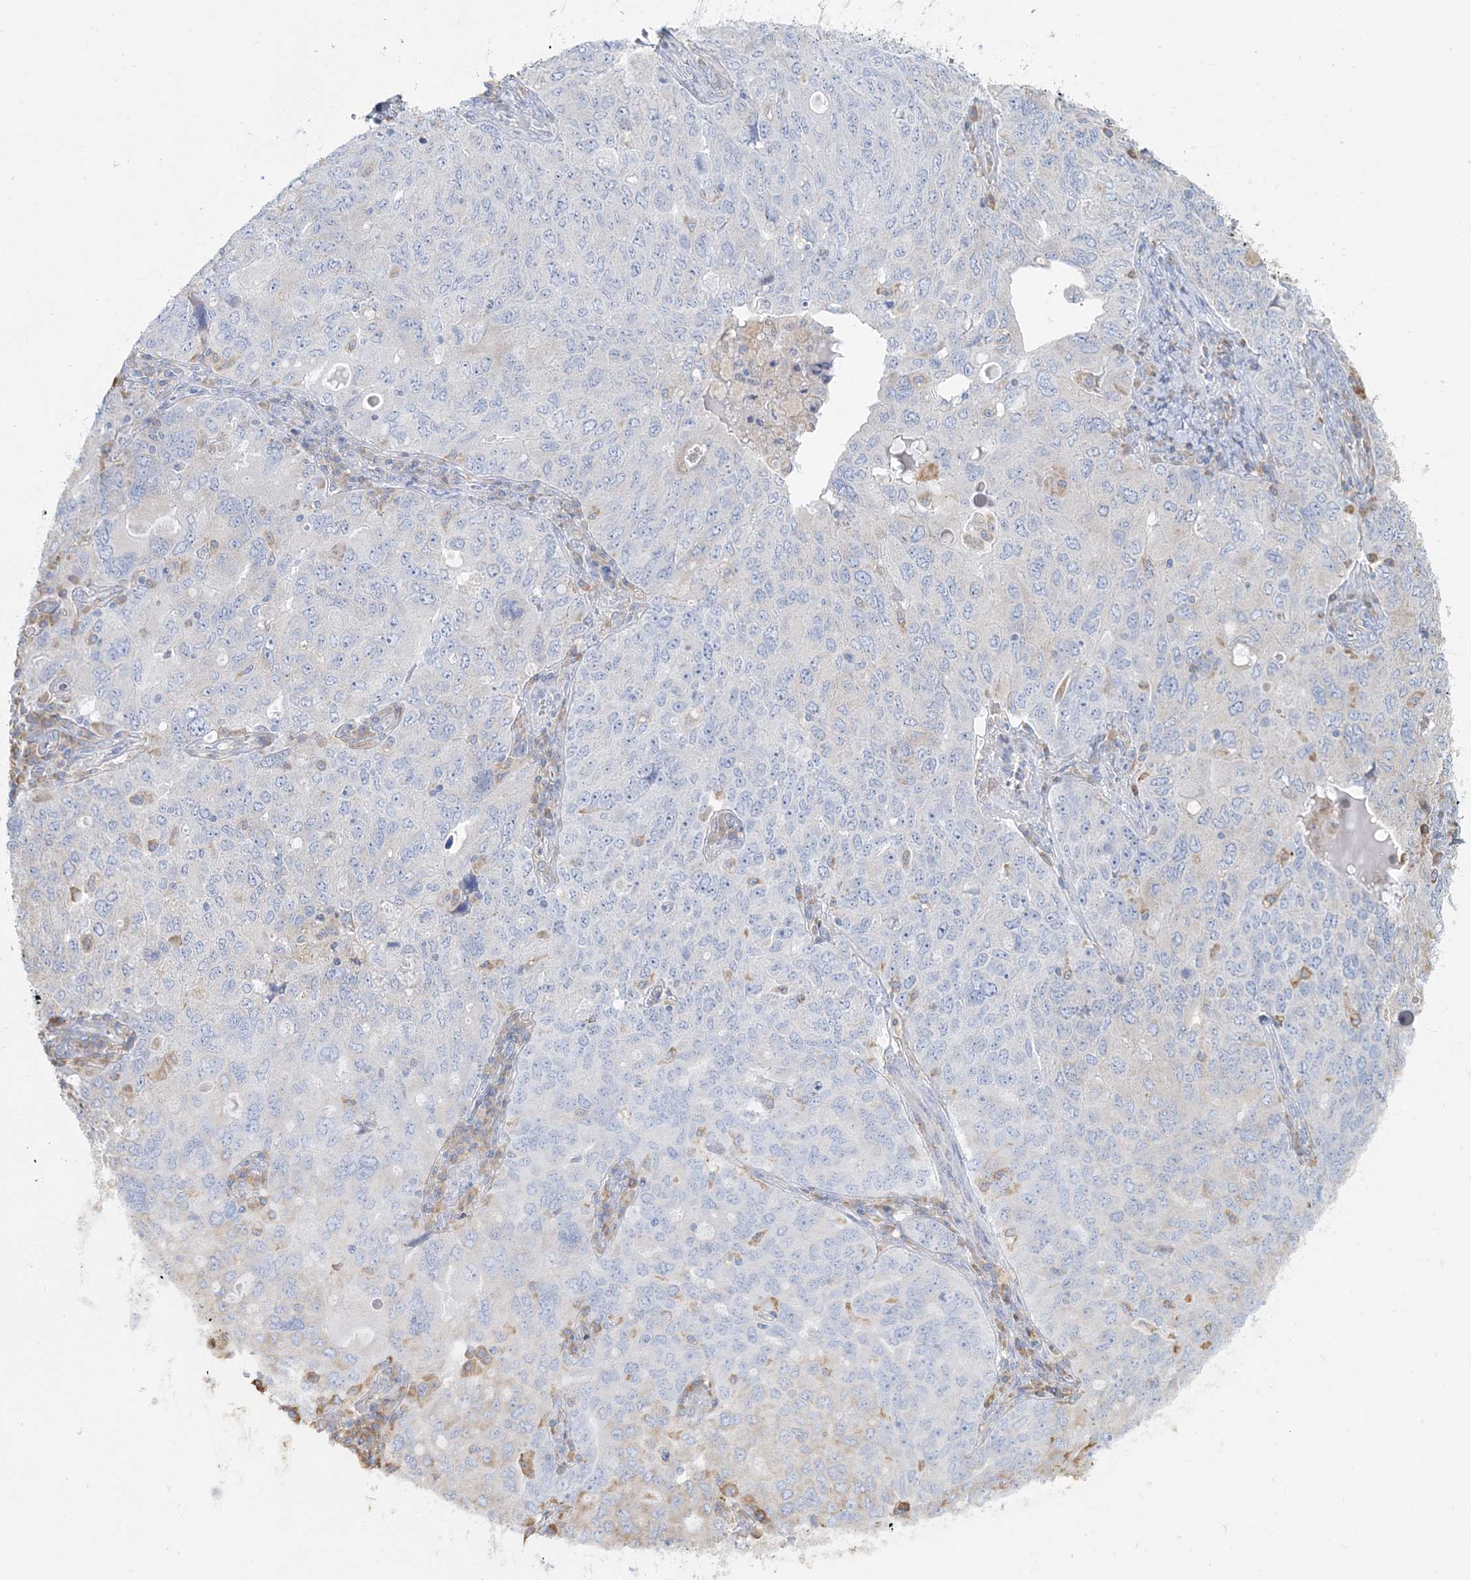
{"staining": {"intensity": "negative", "quantity": "none", "location": "none"}, "tissue": "ovarian cancer", "cell_type": "Tumor cells", "image_type": "cancer", "snomed": [{"axis": "morphology", "description": "Carcinoma, endometroid"}, {"axis": "topography", "description": "Ovary"}], "caption": "Immunohistochemical staining of human endometroid carcinoma (ovarian) exhibits no significant staining in tumor cells. The staining is performed using DAB brown chromogen with nuclei counter-stained in using hematoxylin.", "gene": "TBC1D5", "patient": {"sex": "female", "age": 62}}